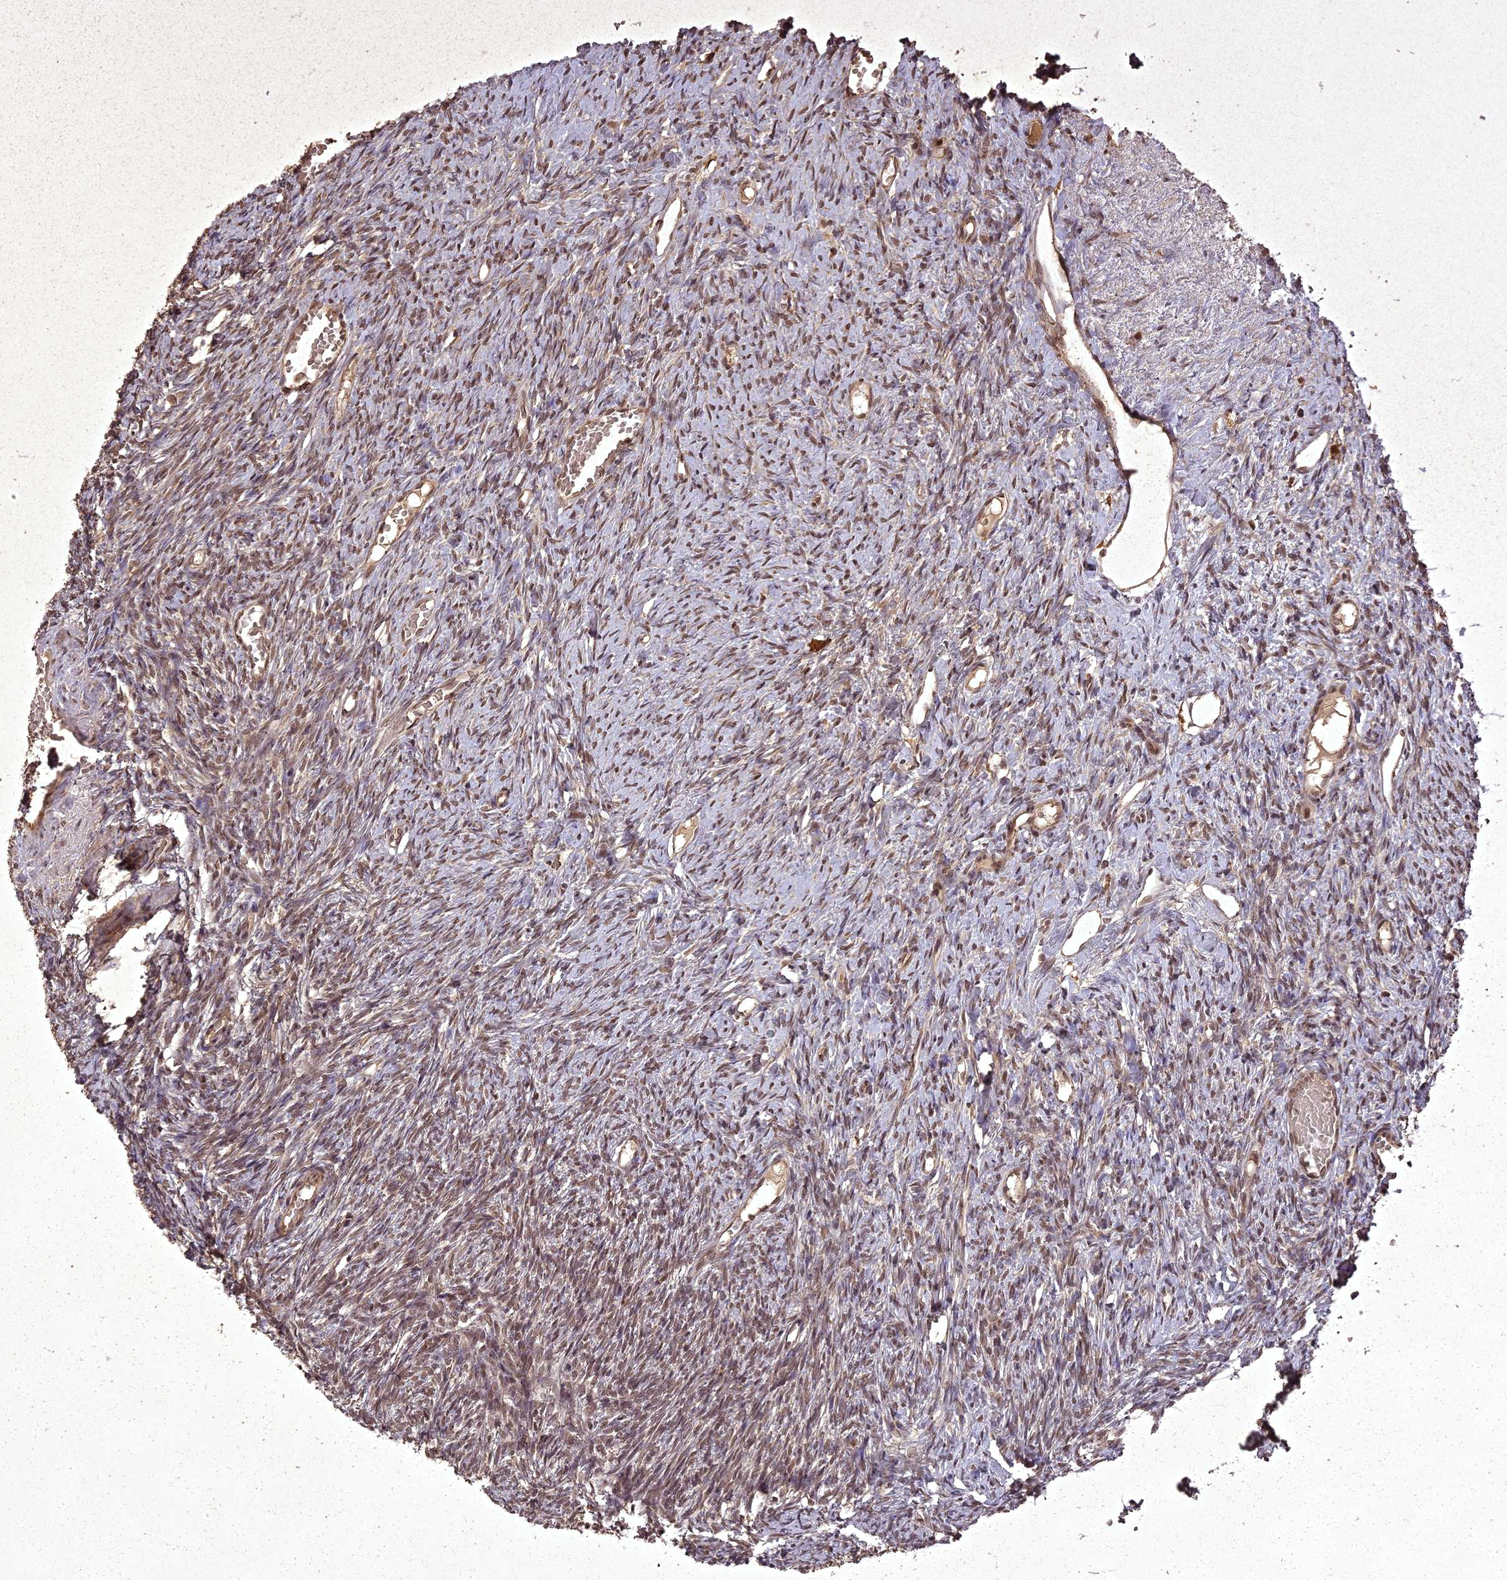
{"staining": {"intensity": "moderate", "quantity": ">75%", "location": "nuclear"}, "tissue": "ovary", "cell_type": "Ovarian stroma cells", "image_type": "normal", "snomed": [{"axis": "morphology", "description": "Normal tissue, NOS"}, {"axis": "topography", "description": "Ovary"}], "caption": "This photomicrograph reveals immunohistochemistry (IHC) staining of unremarkable human ovary, with medium moderate nuclear staining in about >75% of ovarian stroma cells.", "gene": "ING5", "patient": {"sex": "female", "age": 51}}